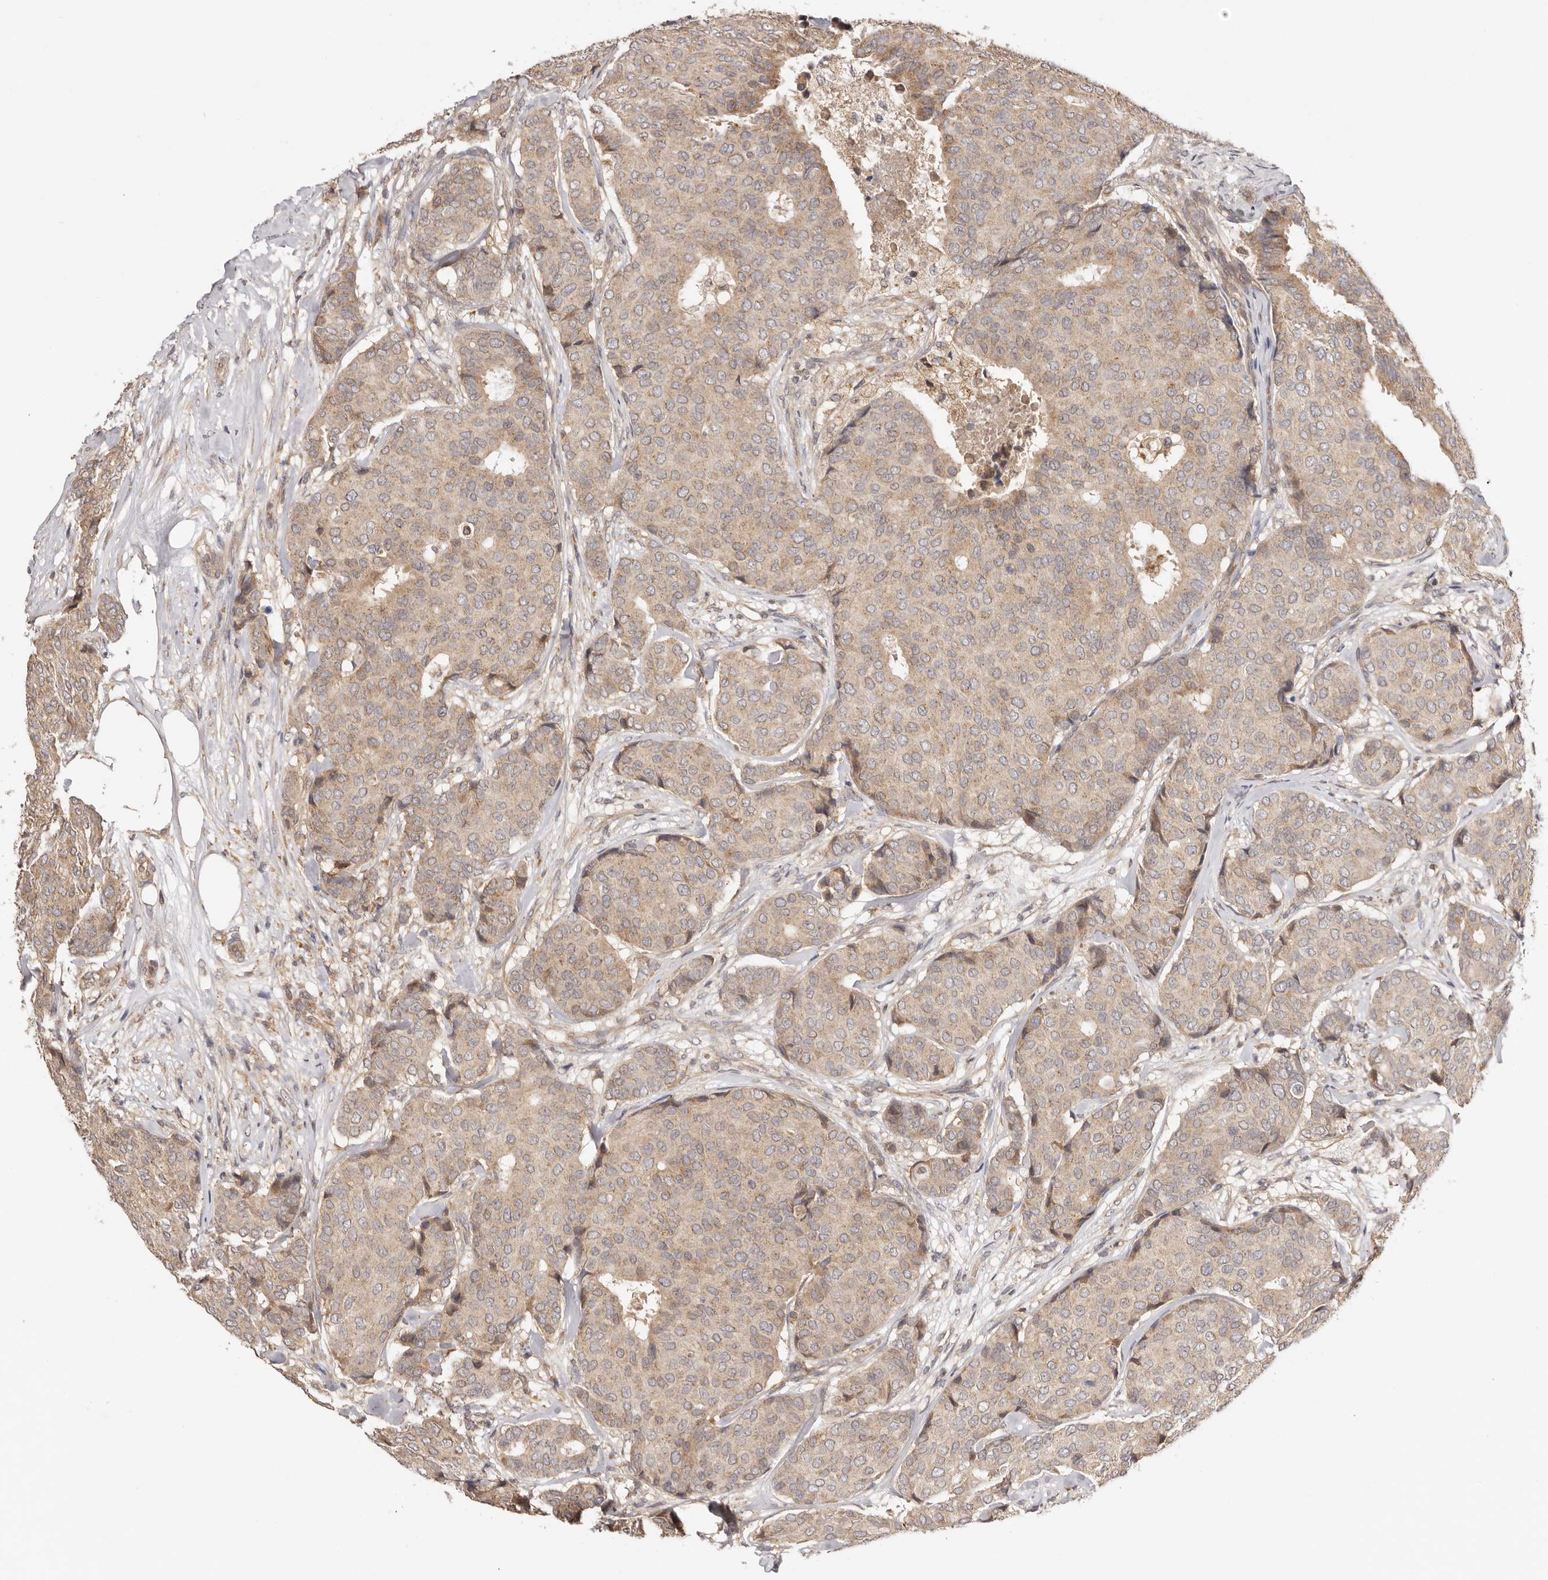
{"staining": {"intensity": "moderate", "quantity": "25%-75%", "location": "cytoplasmic/membranous"}, "tissue": "breast cancer", "cell_type": "Tumor cells", "image_type": "cancer", "snomed": [{"axis": "morphology", "description": "Duct carcinoma"}, {"axis": "topography", "description": "Breast"}], "caption": "Breast cancer (infiltrating ductal carcinoma) stained for a protein exhibits moderate cytoplasmic/membranous positivity in tumor cells.", "gene": "UBR2", "patient": {"sex": "female", "age": 75}}